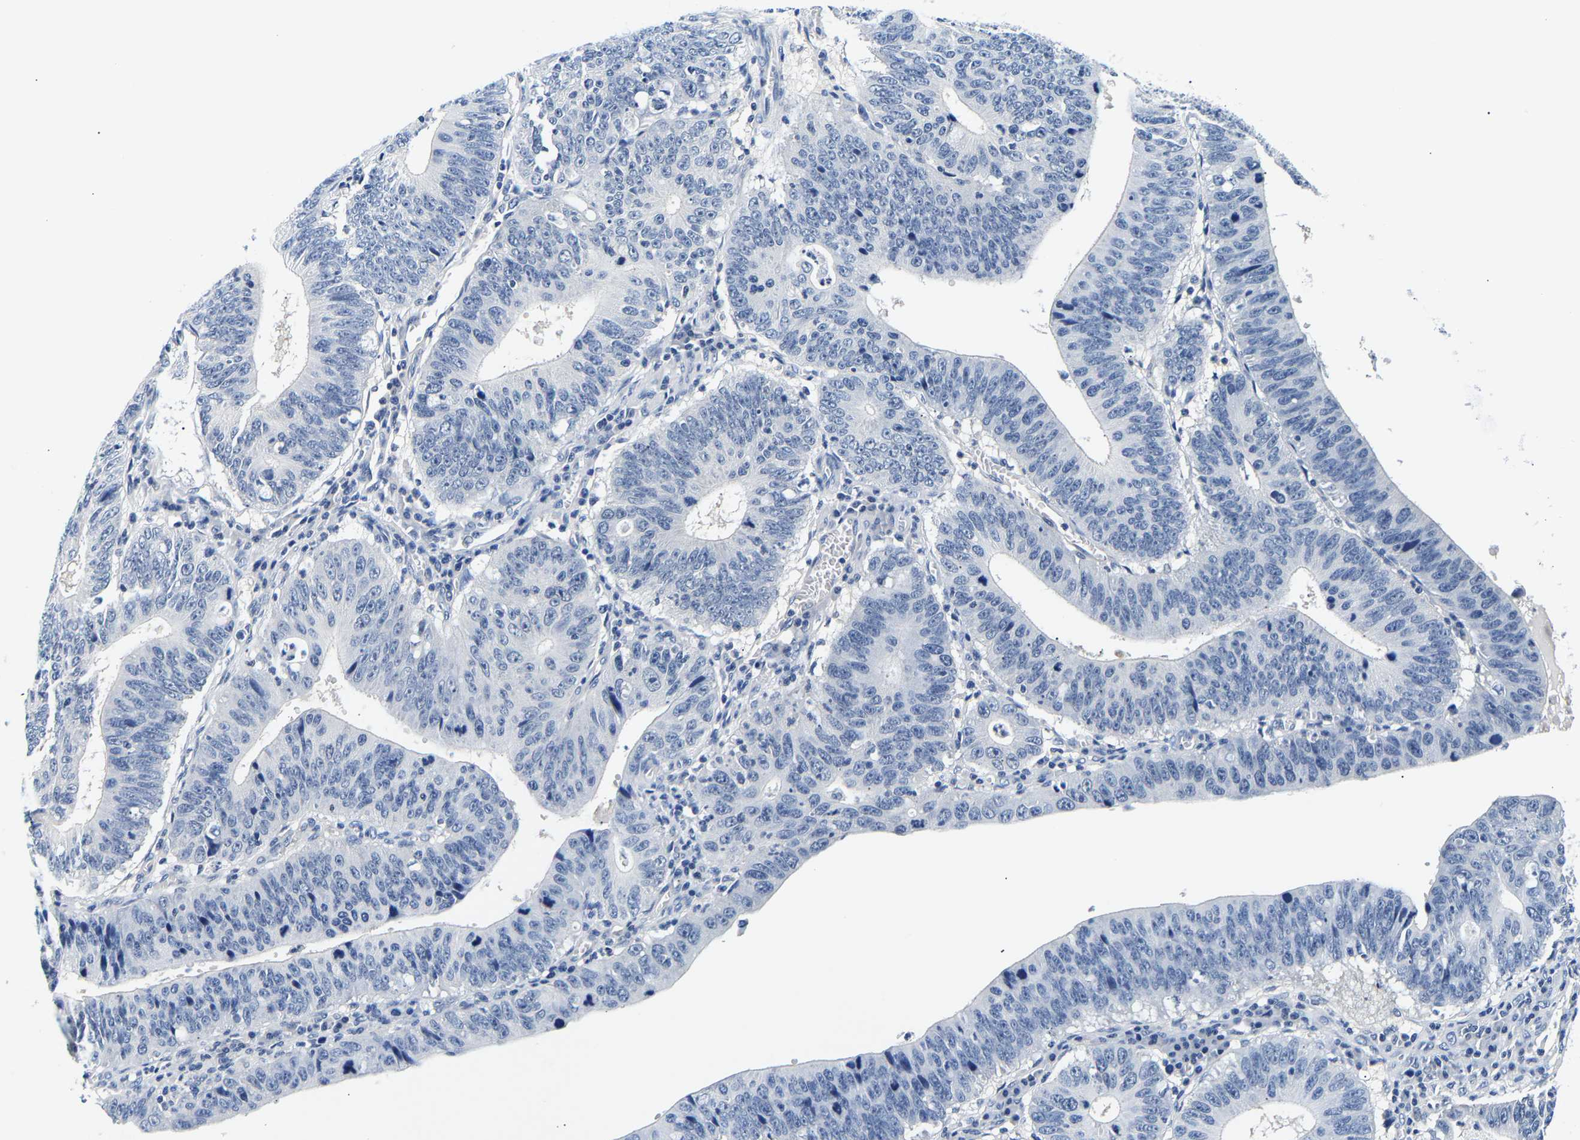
{"staining": {"intensity": "negative", "quantity": "none", "location": "none"}, "tissue": "stomach cancer", "cell_type": "Tumor cells", "image_type": "cancer", "snomed": [{"axis": "morphology", "description": "Adenocarcinoma, NOS"}, {"axis": "topography", "description": "Stomach"}], "caption": "A high-resolution histopathology image shows IHC staining of stomach cancer (adenocarcinoma), which demonstrates no significant staining in tumor cells.", "gene": "UCHL3", "patient": {"sex": "male", "age": 59}}